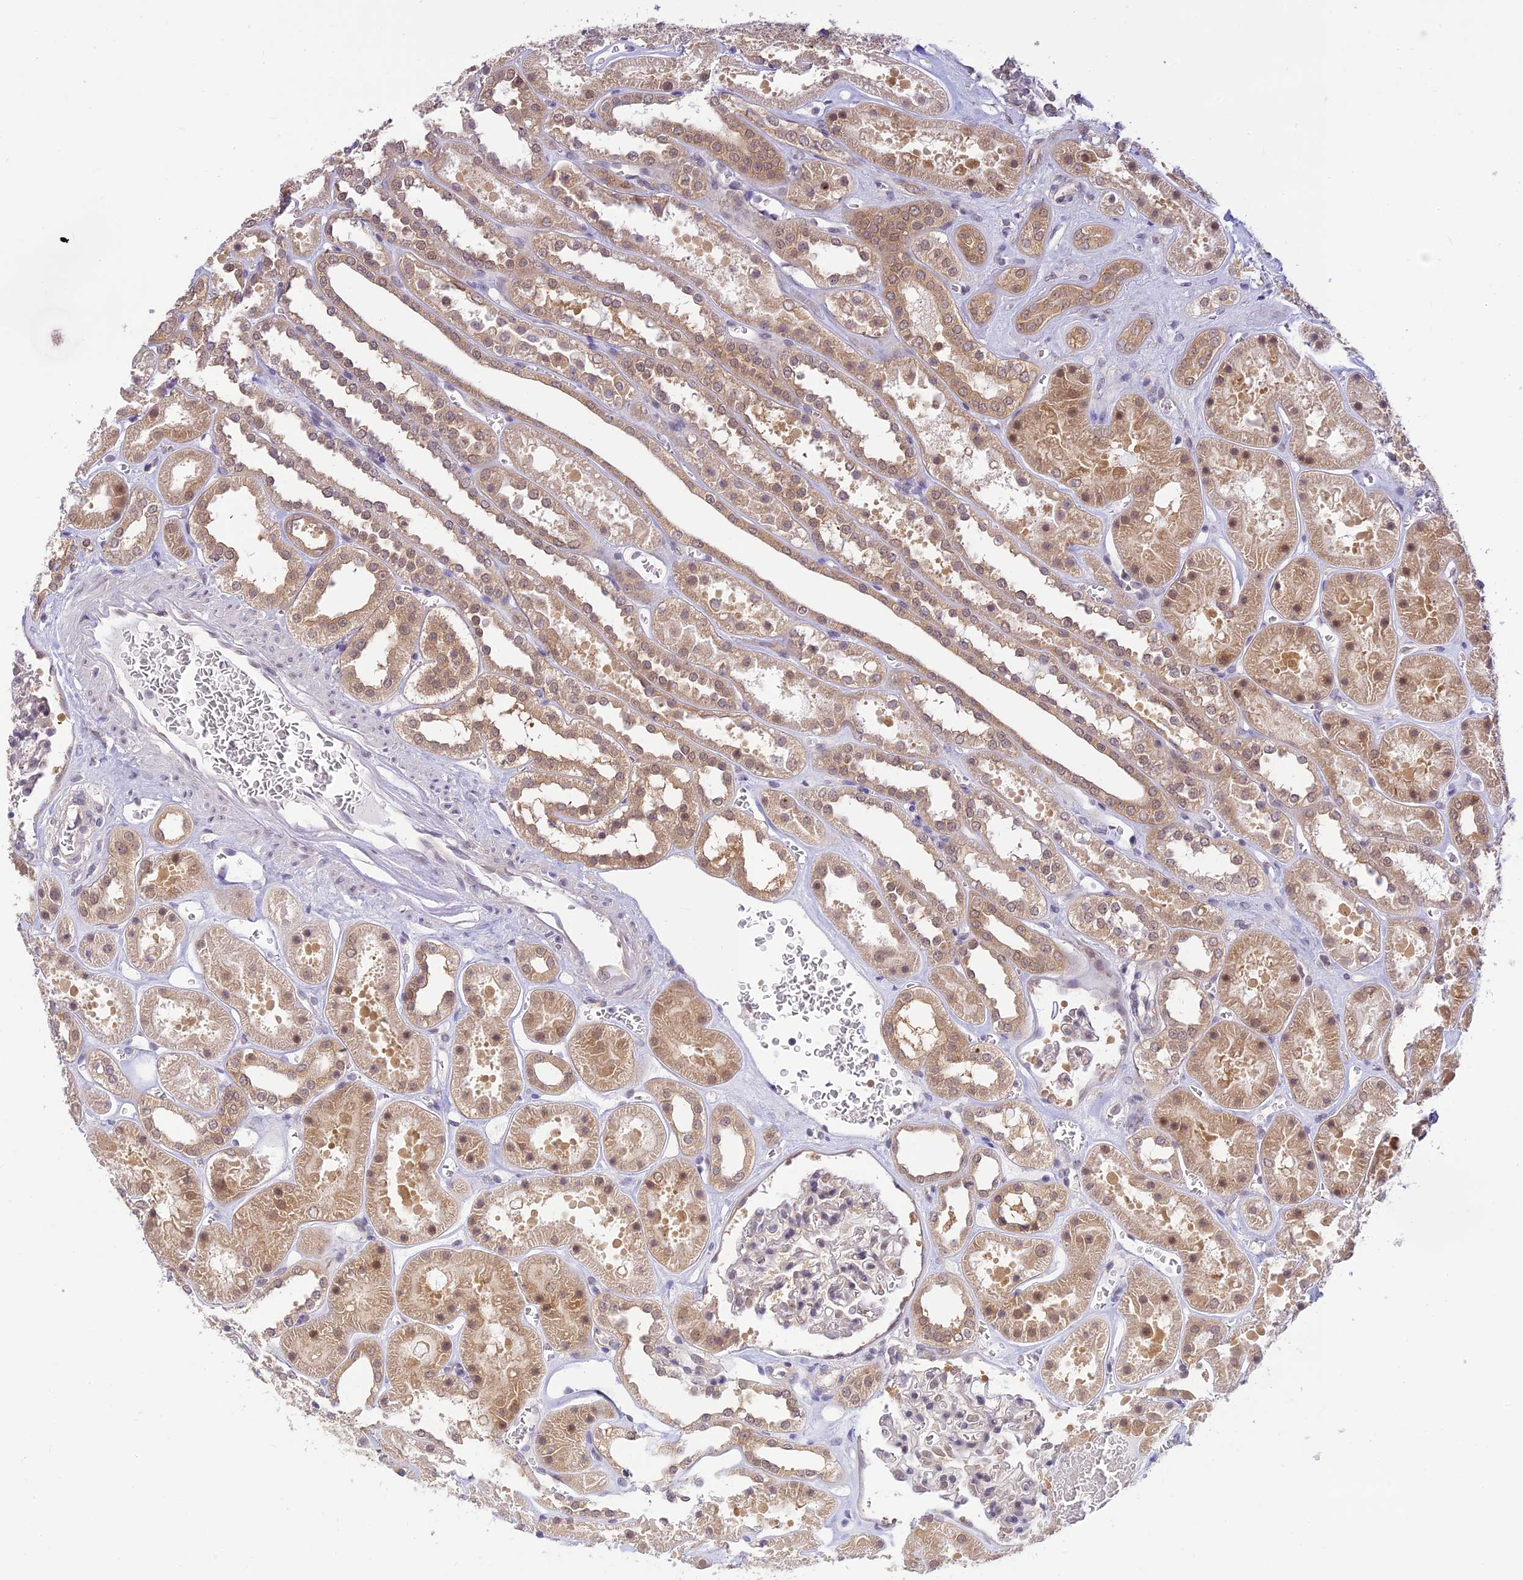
{"staining": {"intensity": "weak", "quantity": "<25%", "location": "nuclear"}, "tissue": "kidney", "cell_type": "Cells in glomeruli", "image_type": "normal", "snomed": [{"axis": "morphology", "description": "Normal tissue, NOS"}, {"axis": "topography", "description": "Kidney"}], "caption": "This is an immunohistochemistry (IHC) histopathology image of benign human kidney. There is no positivity in cells in glomeruli.", "gene": "SKIC8", "patient": {"sex": "female", "age": 41}}